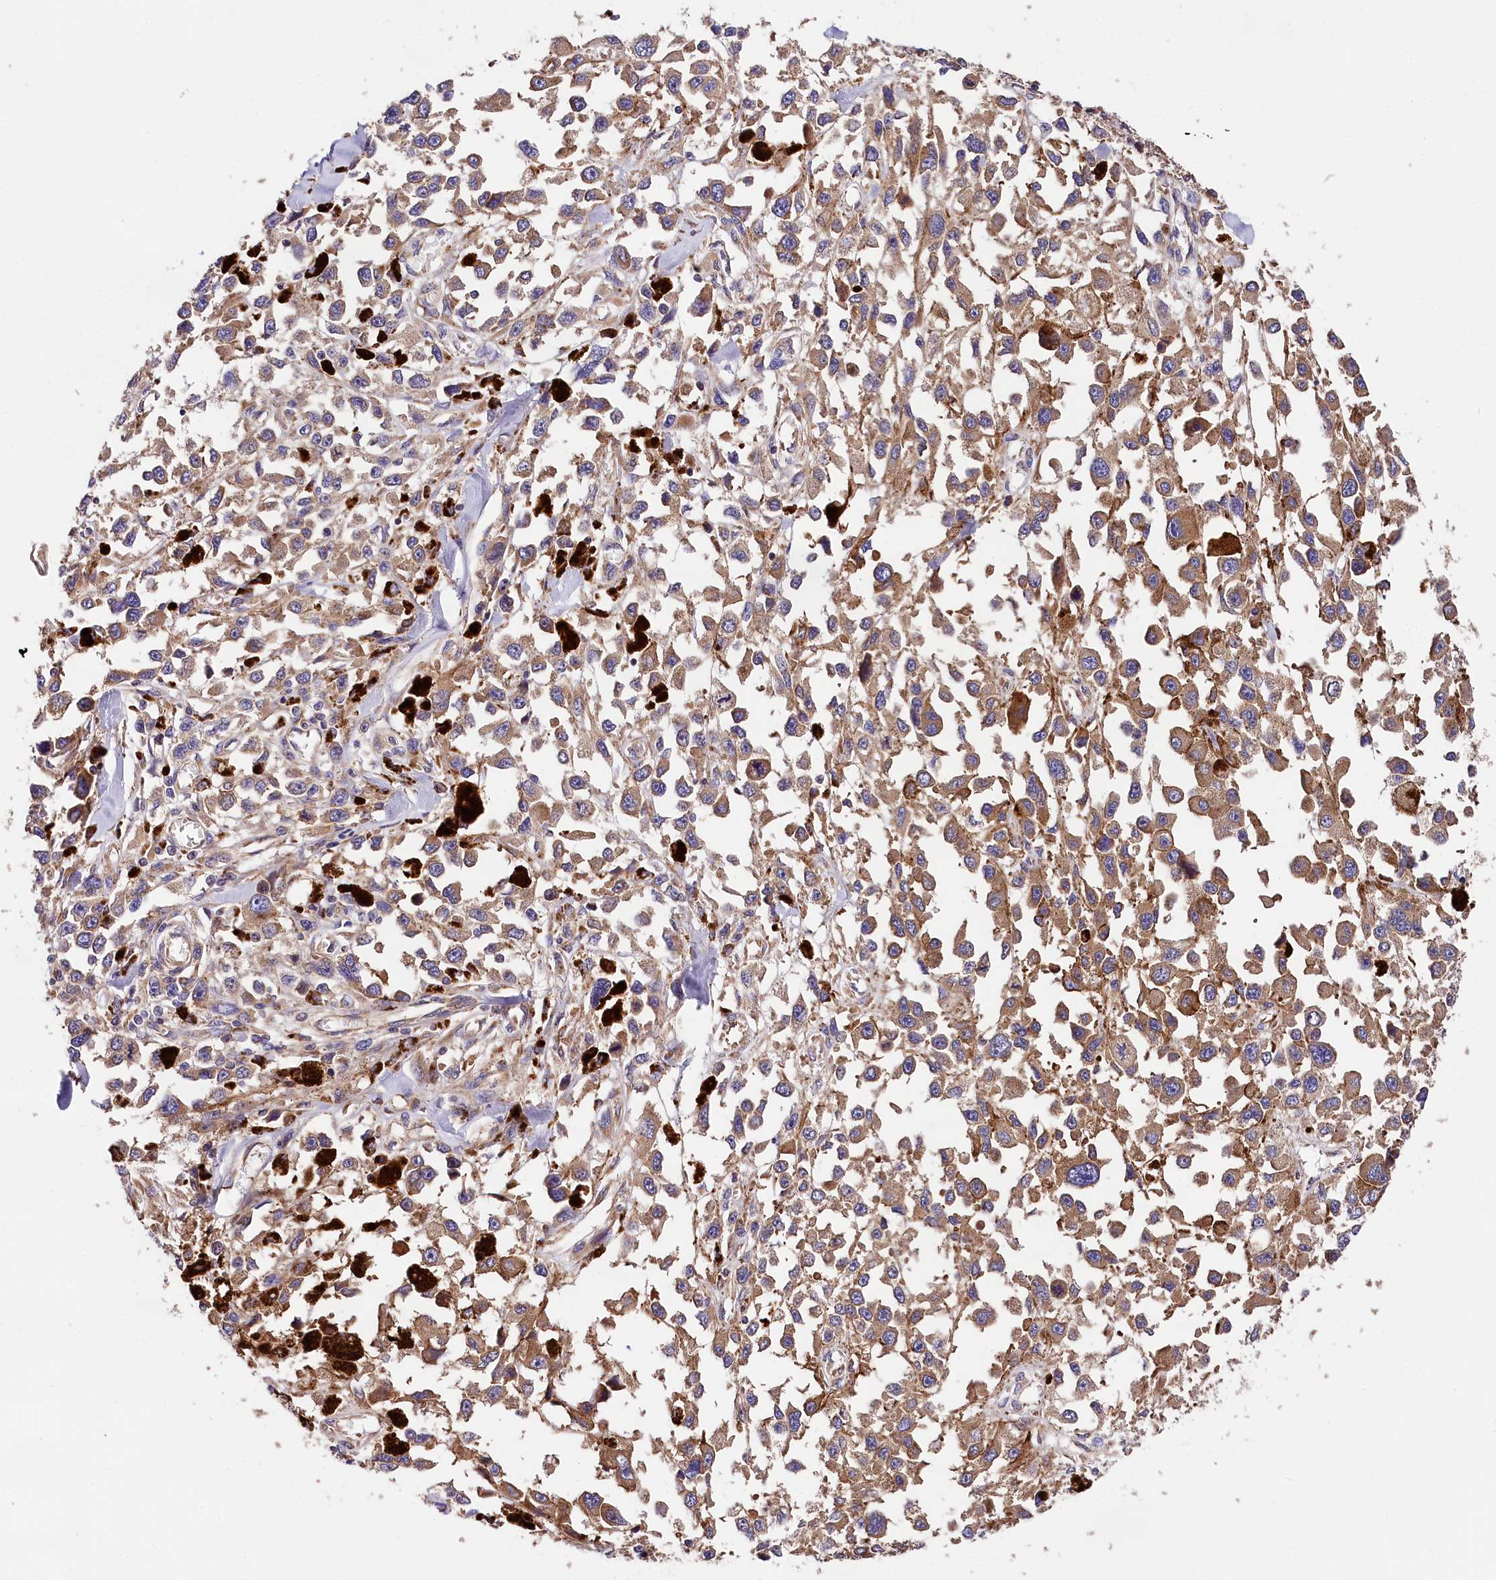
{"staining": {"intensity": "moderate", "quantity": ">75%", "location": "cytoplasmic/membranous"}, "tissue": "melanoma", "cell_type": "Tumor cells", "image_type": "cancer", "snomed": [{"axis": "morphology", "description": "Malignant melanoma, Metastatic site"}, {"axis": "topography", "description": "Lymph node"}], "caption": "Malignant melanoma (metastatic site) stained for a protein reveals moderate cytoplasmic/membranous positivity in tumor cells.", "gene": "SPG11", "patient": {"sex": "male", "age": 59}}